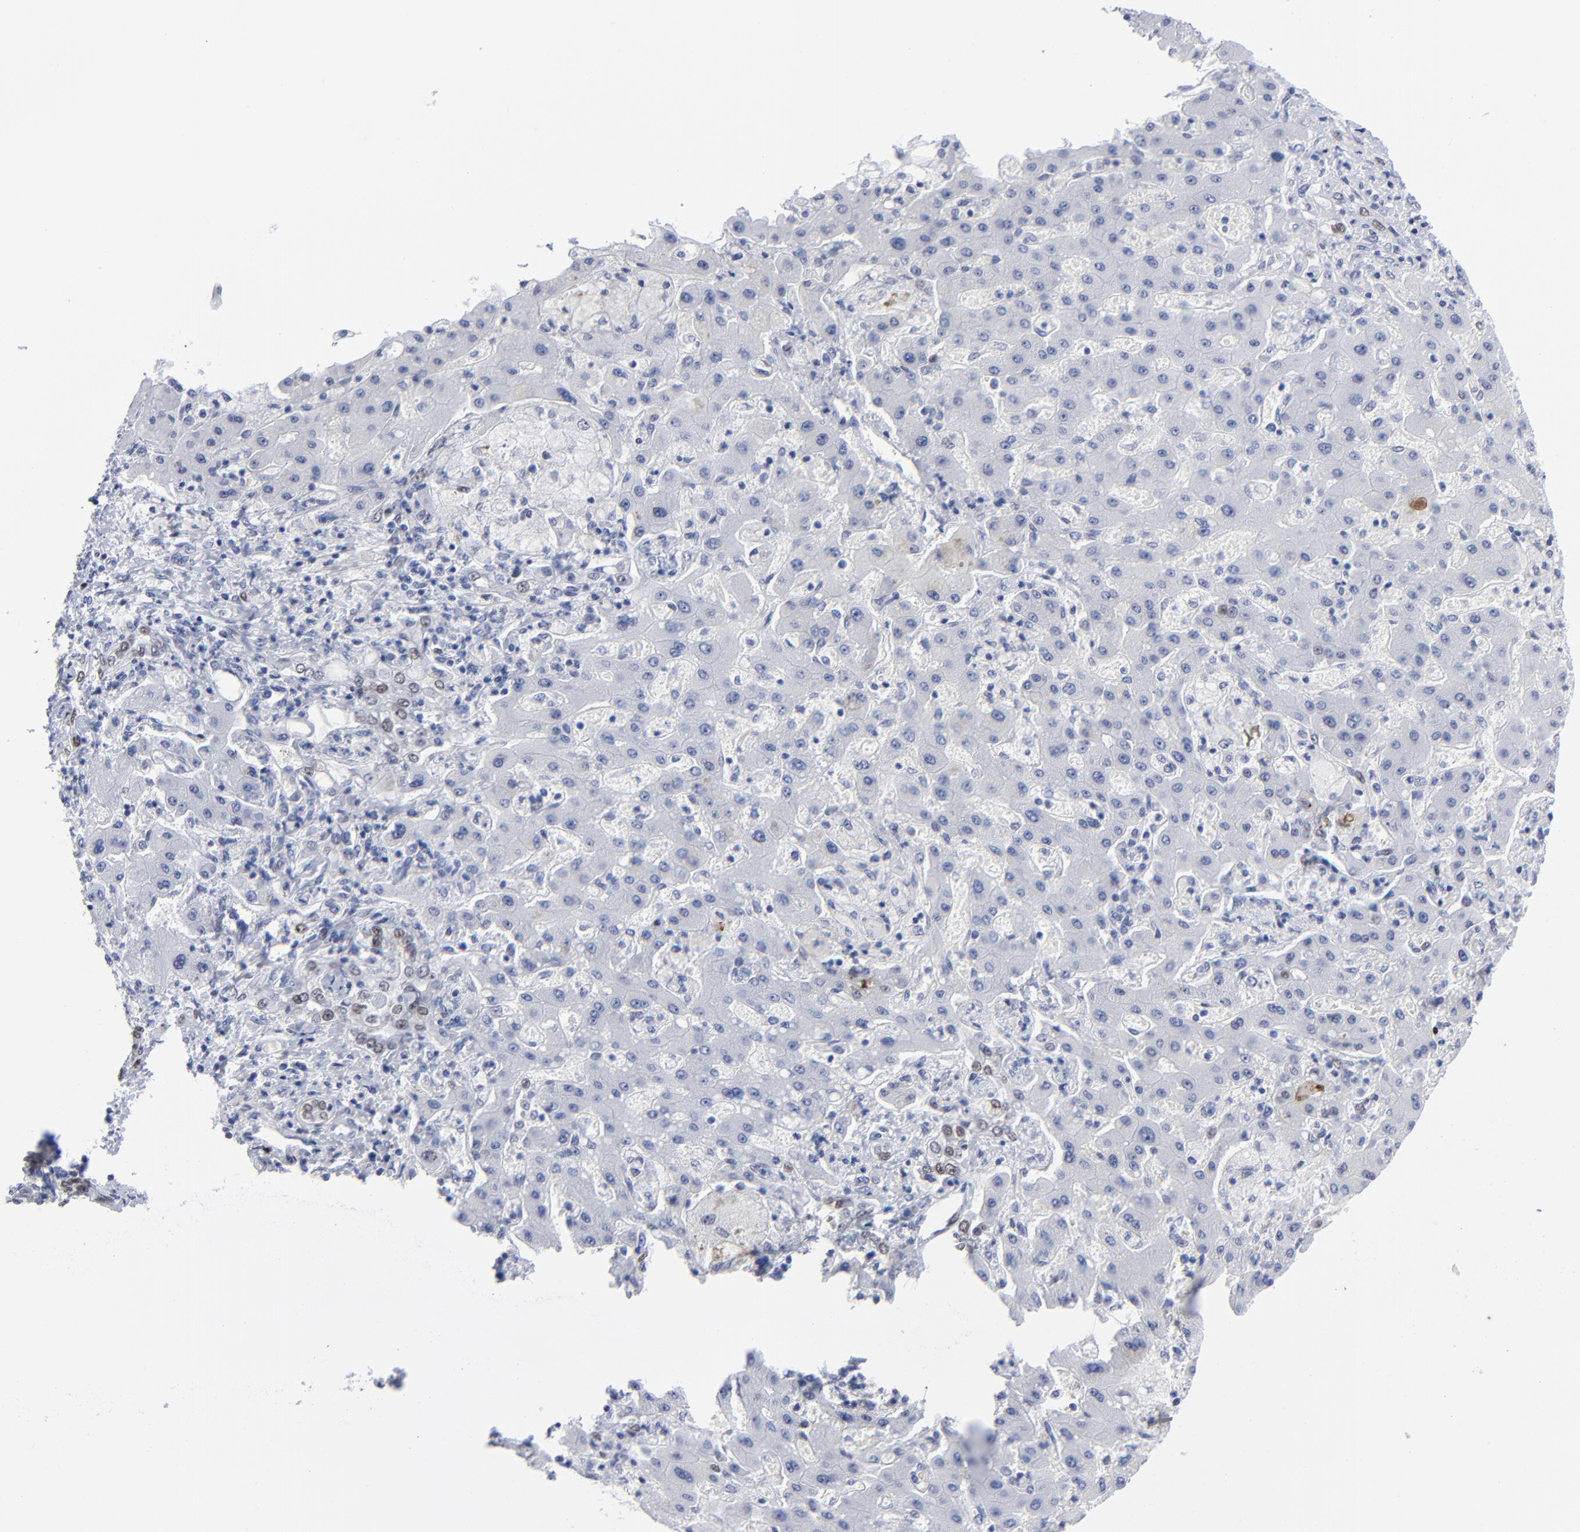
{"staining": {"intensity": "moderate", "quantity": "<25%", "location": "nuclear"}, "tissue": "liver cancer", "cell_type": "Tumor cells", "image_type": "cancer", "snomed": [{"axis": "morphology", "description": "Cholangiocarcinoma"}, {"axis": "topography", "description": "Liver"}], "caption": "A brown stain labels moderate nuclear expression of a protein in human liver cancer (cholangiocarcinoma) tumor cells. (IHC, brightfield microscopy, high magnification).", "gene": "JUN", "patient": {"sex": "male", "age": 50}}